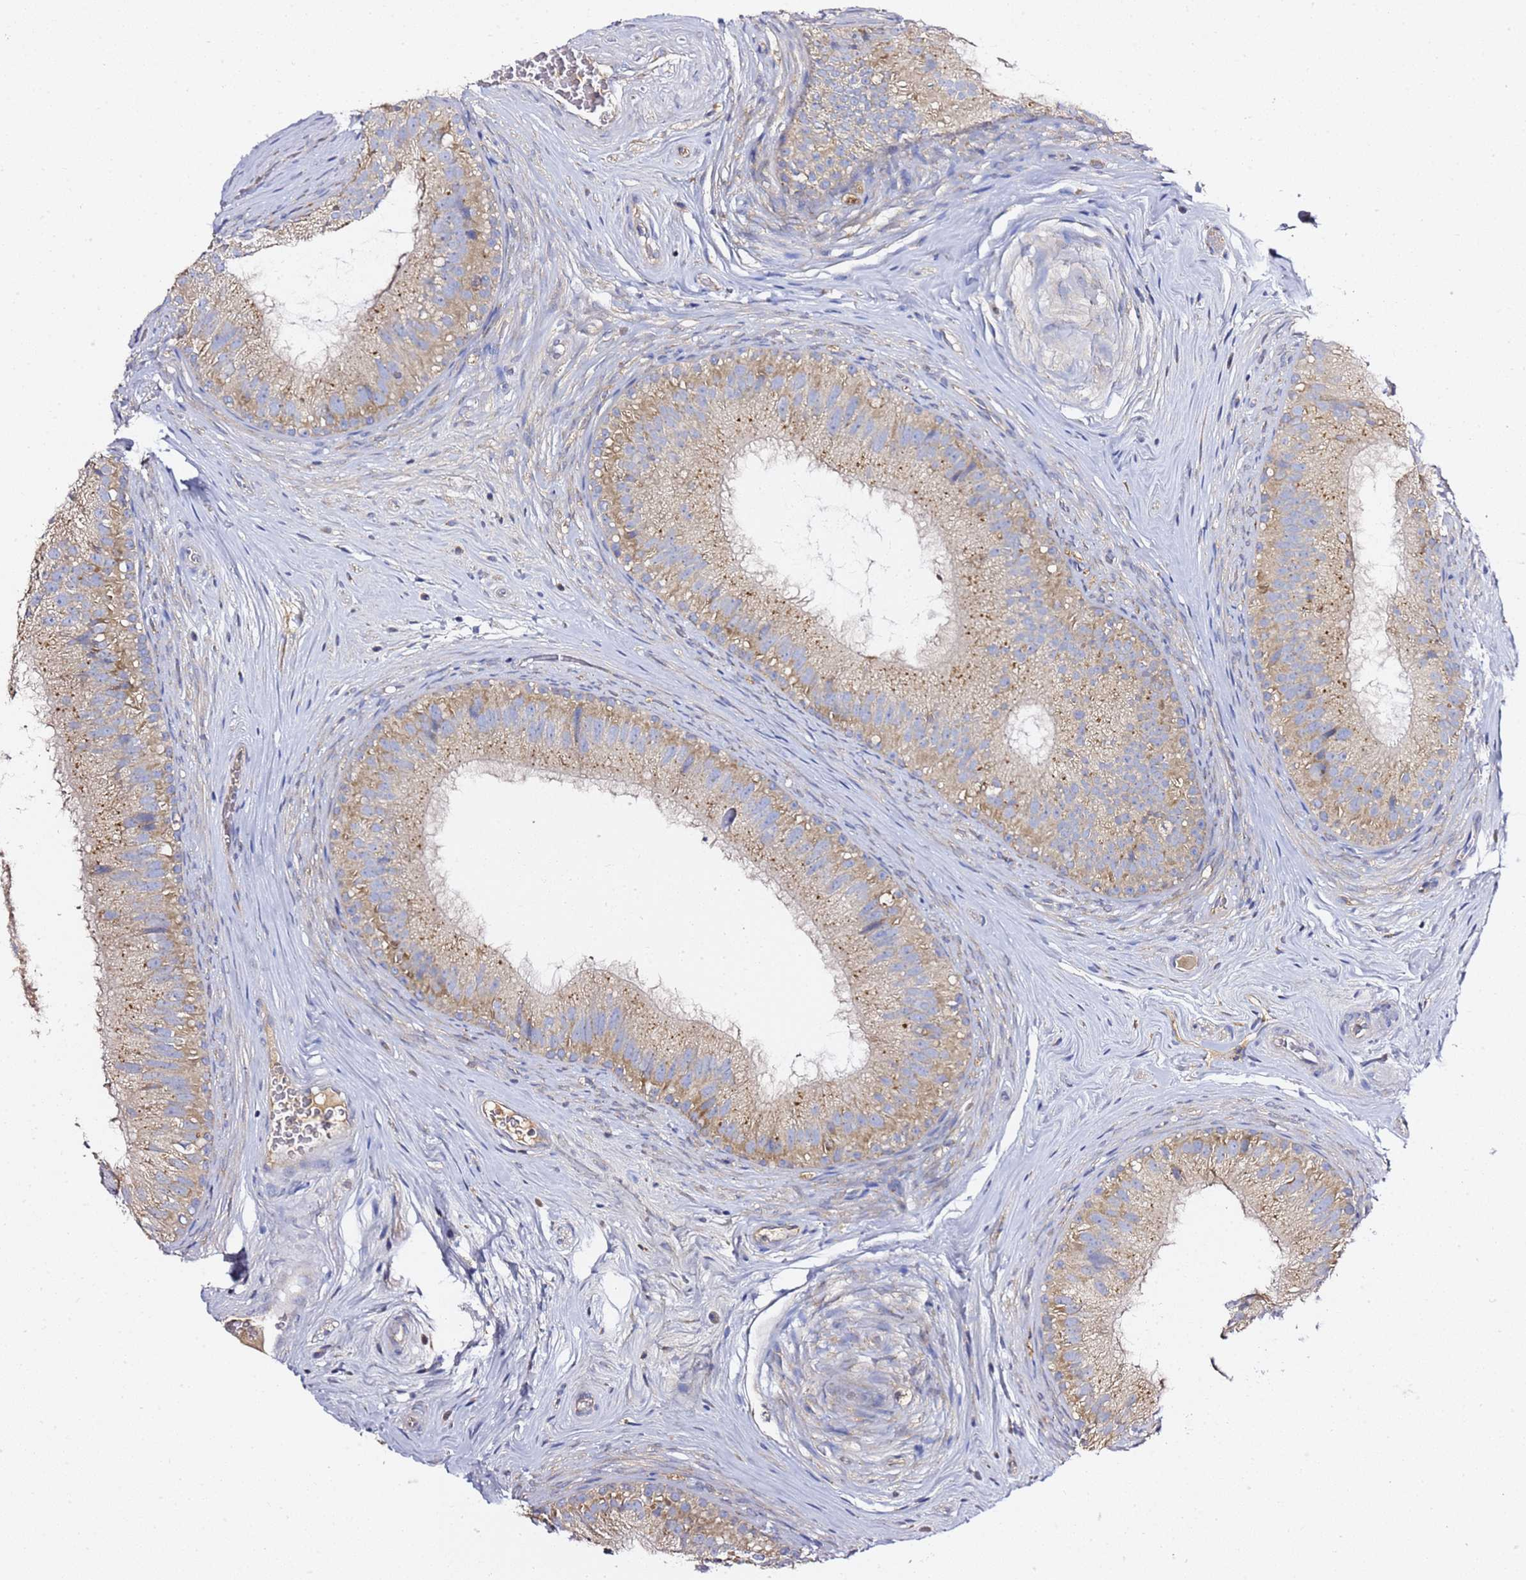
{"staining": {"intensity": "moderate", "quantity": "25%-75%", "location": "cytoplasmic/membranous"}, "tissue": "epididymis", "cell_type": "Glandular cells", "image_type": "normal", "snomed": [{"axis": "morphology", "description": "Normal tissue, NOS"}, {"axis": "topography", "description": "Epididymis"}], "caption": "DAB immunohistochemical staining of normal human epididymis displays moderate cytoplasmic/membranous protein positivity in approximately 25%-75% of glandular cells. The staining was performed using DAB, with brown indicating positive protein expression. Nuclei are stained blue with hematoxylin.", "gene": "C19orf12", "patient": {"sex": "male", "age": 34}}